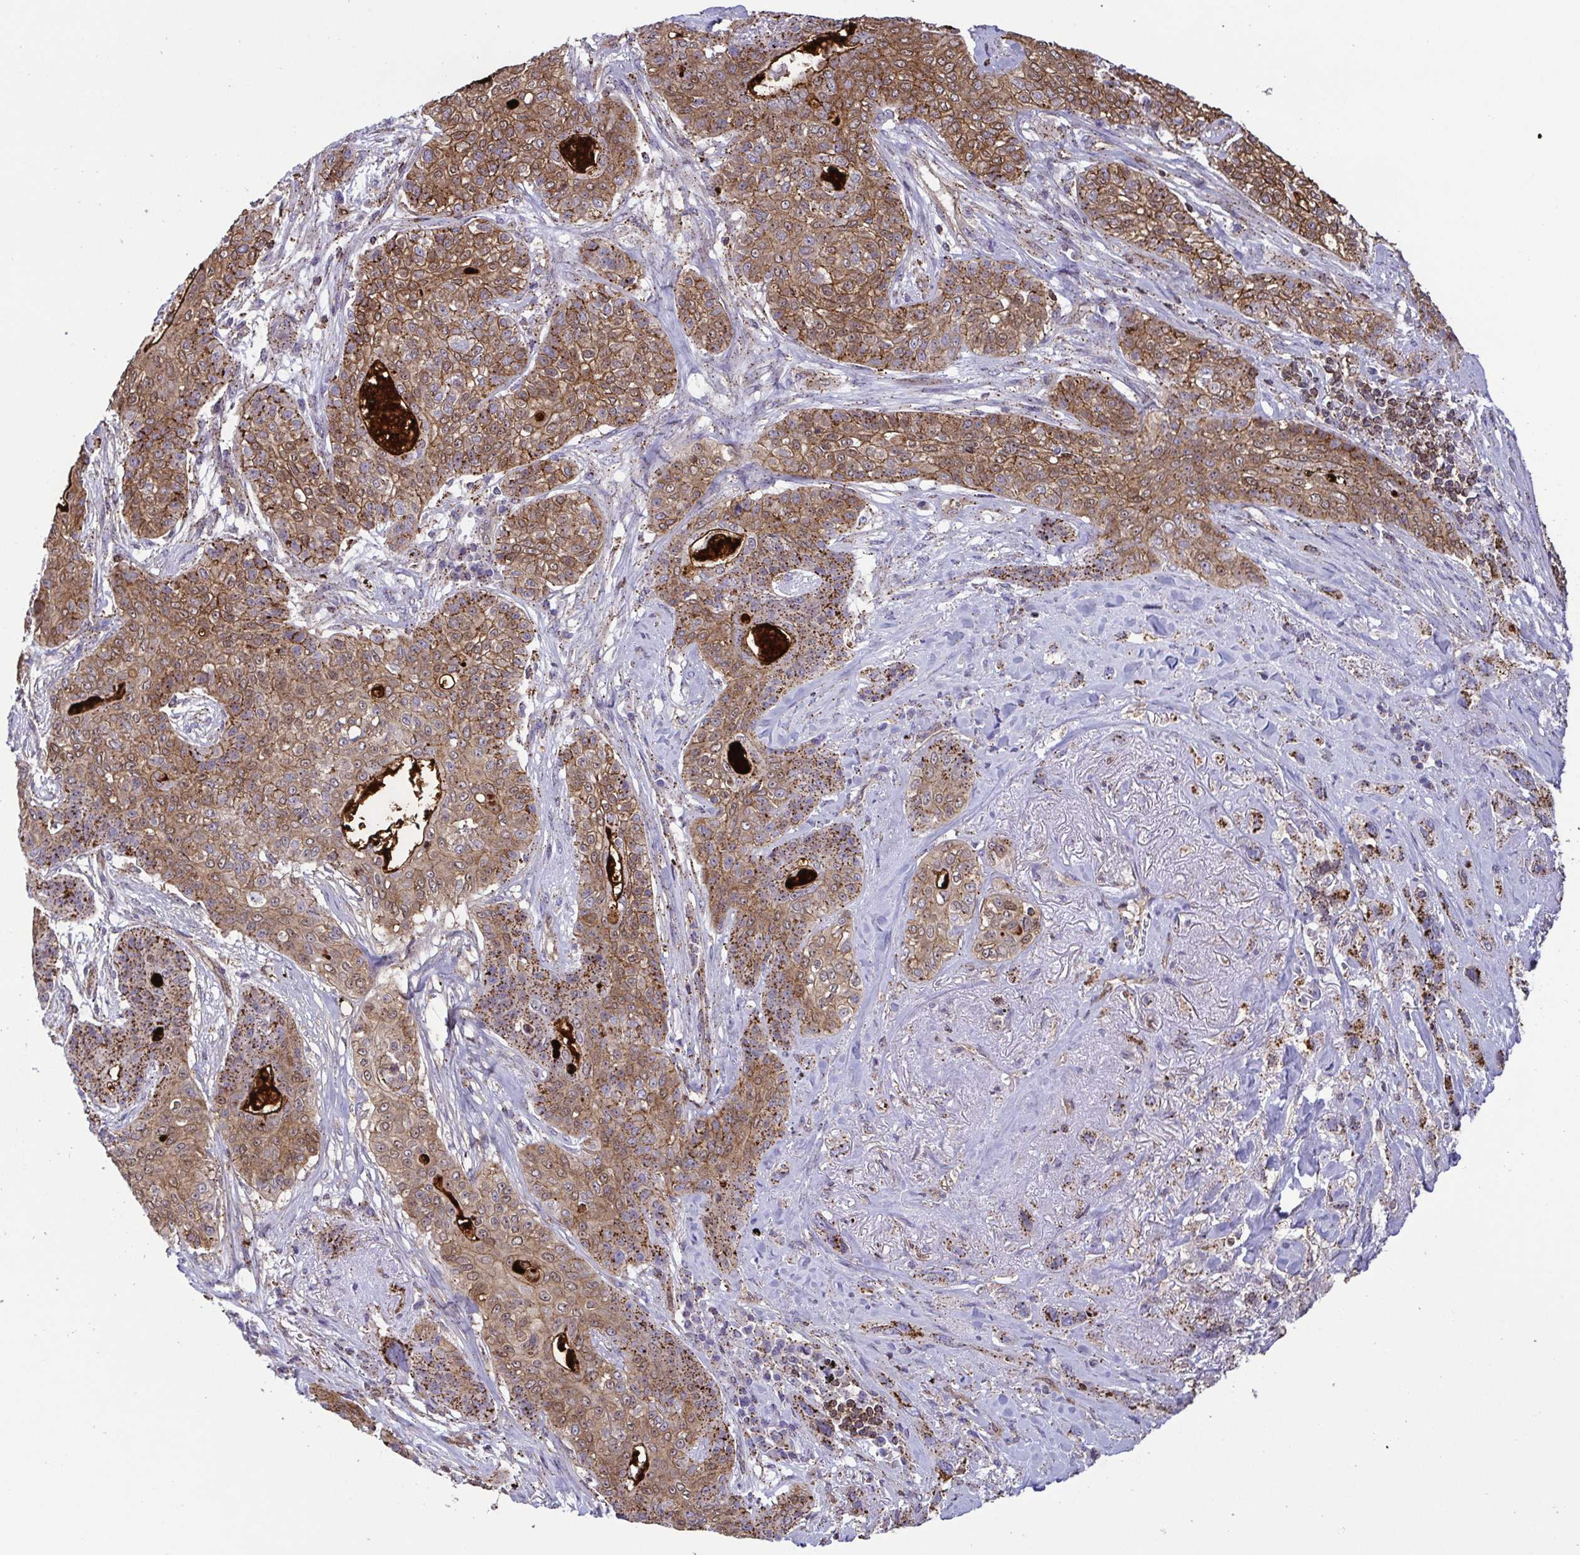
{"staining": {"intensity": "moderate", "quantity": ">75%", "location": "cytoplasmic/membranous,nuclear"}, "tissue": "lung cancer", "cell_type": "Tumor cells", "image_type": "cancer", "snomed": [{"axis": "morphology", "description": "Squamous cell carcinoma, NOS"}, {"axis": "topography", "description": "Lung"}], "caption": "Tumor cells reveal moderate cytoplasmic/membranous and nuclear expression in approximately >75% of cells in squamous cell carcinoma (lung).", "gene": "CHMP1B", "patient": {"sex": "female", "age": 70}}